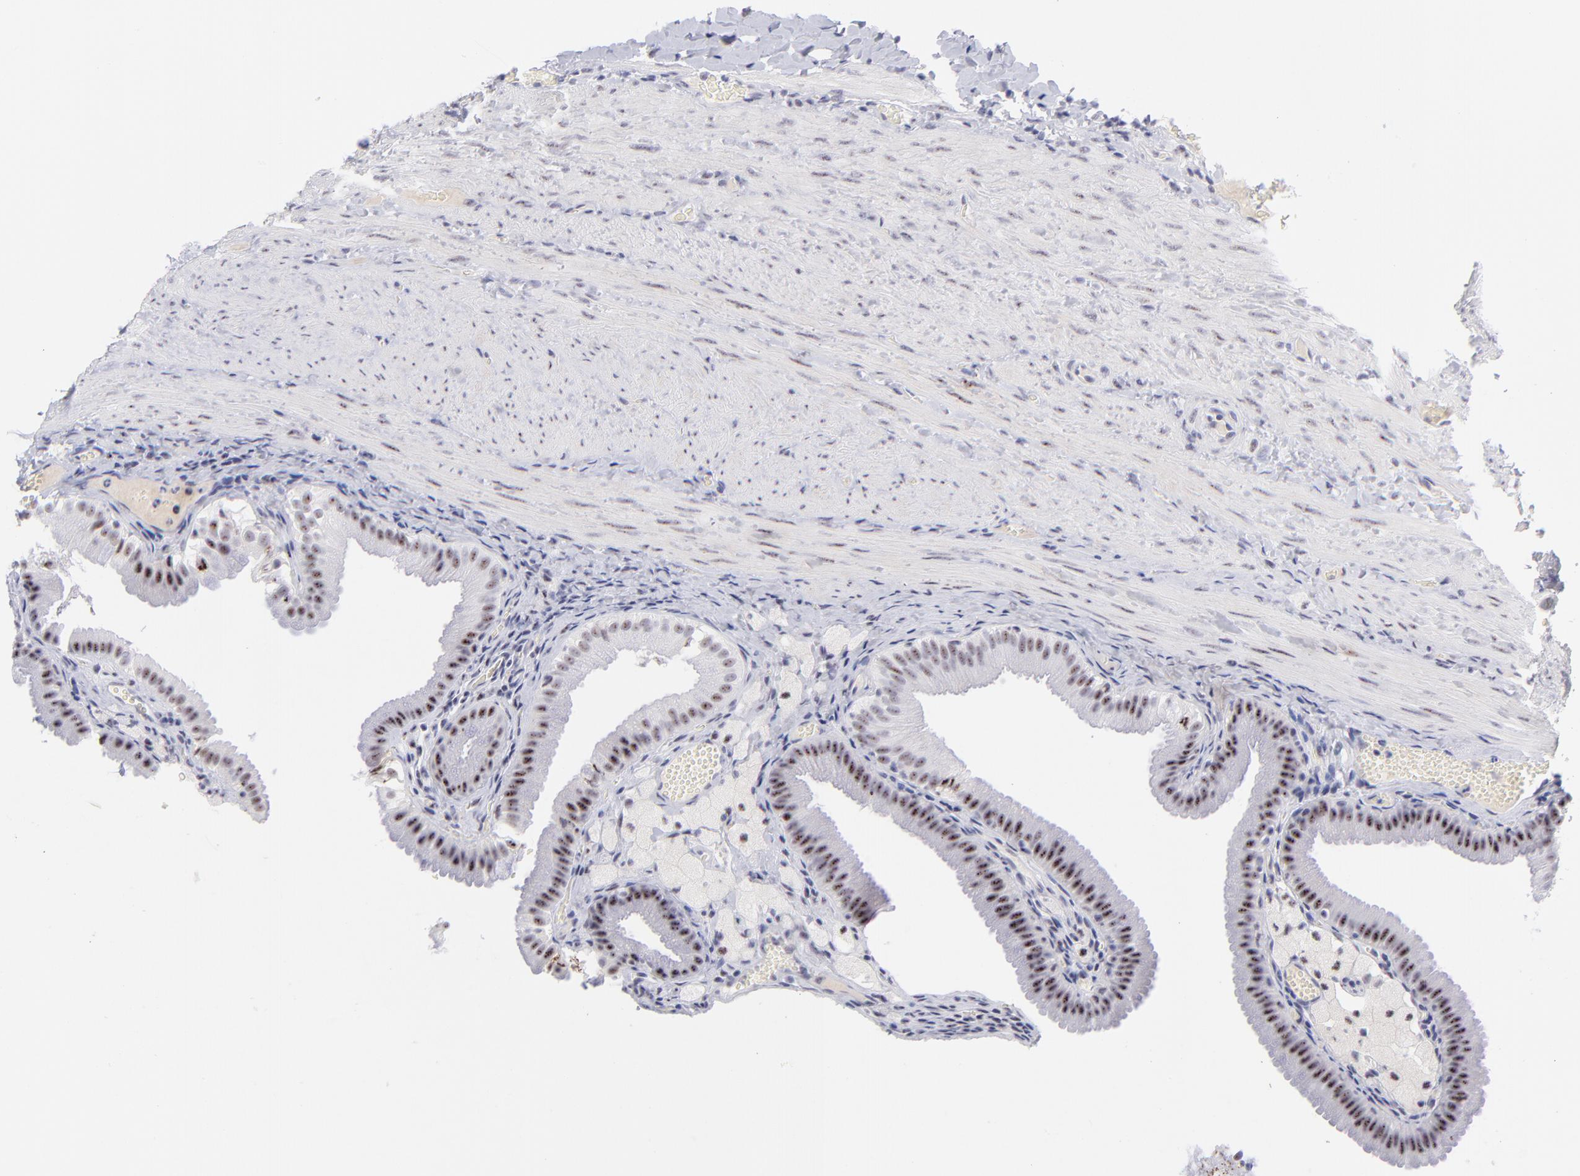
{"staining": {"intensity": "strong", "quantity": ">75%", "location": "nuclear"}, "tissue": "gallbladder", "cell_type": "Glandular cells", "image_type": "normal", "snomed": [{"axis": "morphology", "description": "Normal tissue, NOS"}, {"axis": "topography", "description": "Gallbladder"}], "caption": "A histopathology image of gallbladder stained for a protein displays strong nuclear brown staining in glandular cells.", "gene": "CDC25C", "patient": {"sex": "female", "age": 24}}